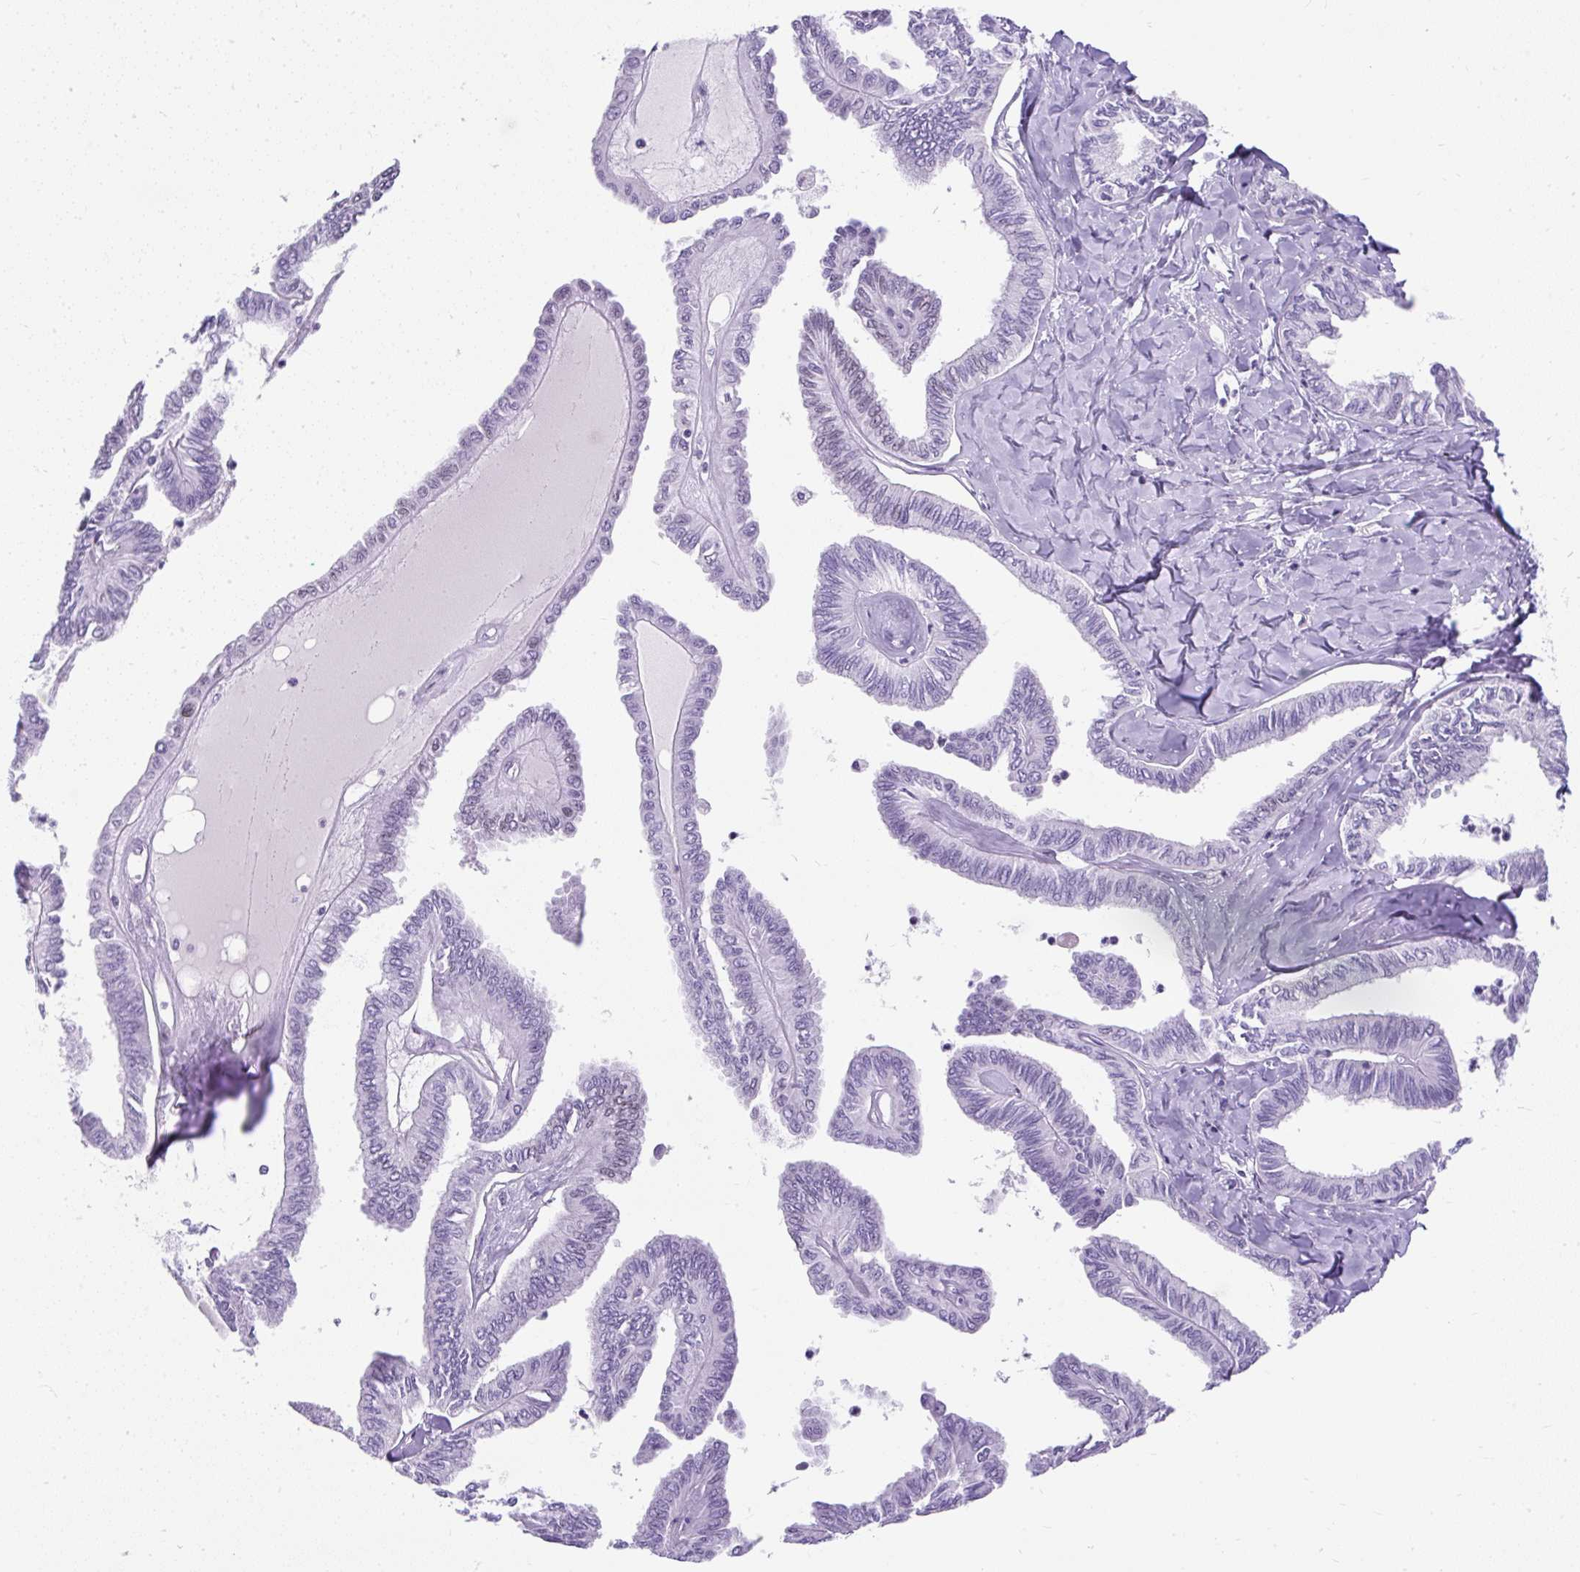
{"staining": {"intensity": "negative", "quantity": "none", "location": "none"}, "tissue": "ovarian cancer", "cell_type": "Tumor cells", "image_type": "cancer", "snomed": [{"axis": "morphology", "description": "Carcinoma, endometroid"}, {"axis": "topography", "description": "Ovary"}], "caption": "Image shows no significant protein staining in tumor cells of ovarian endometroid carcinoma.", "gene": "PLCXD2", "patient": {"sex": "female", "age": 70}}